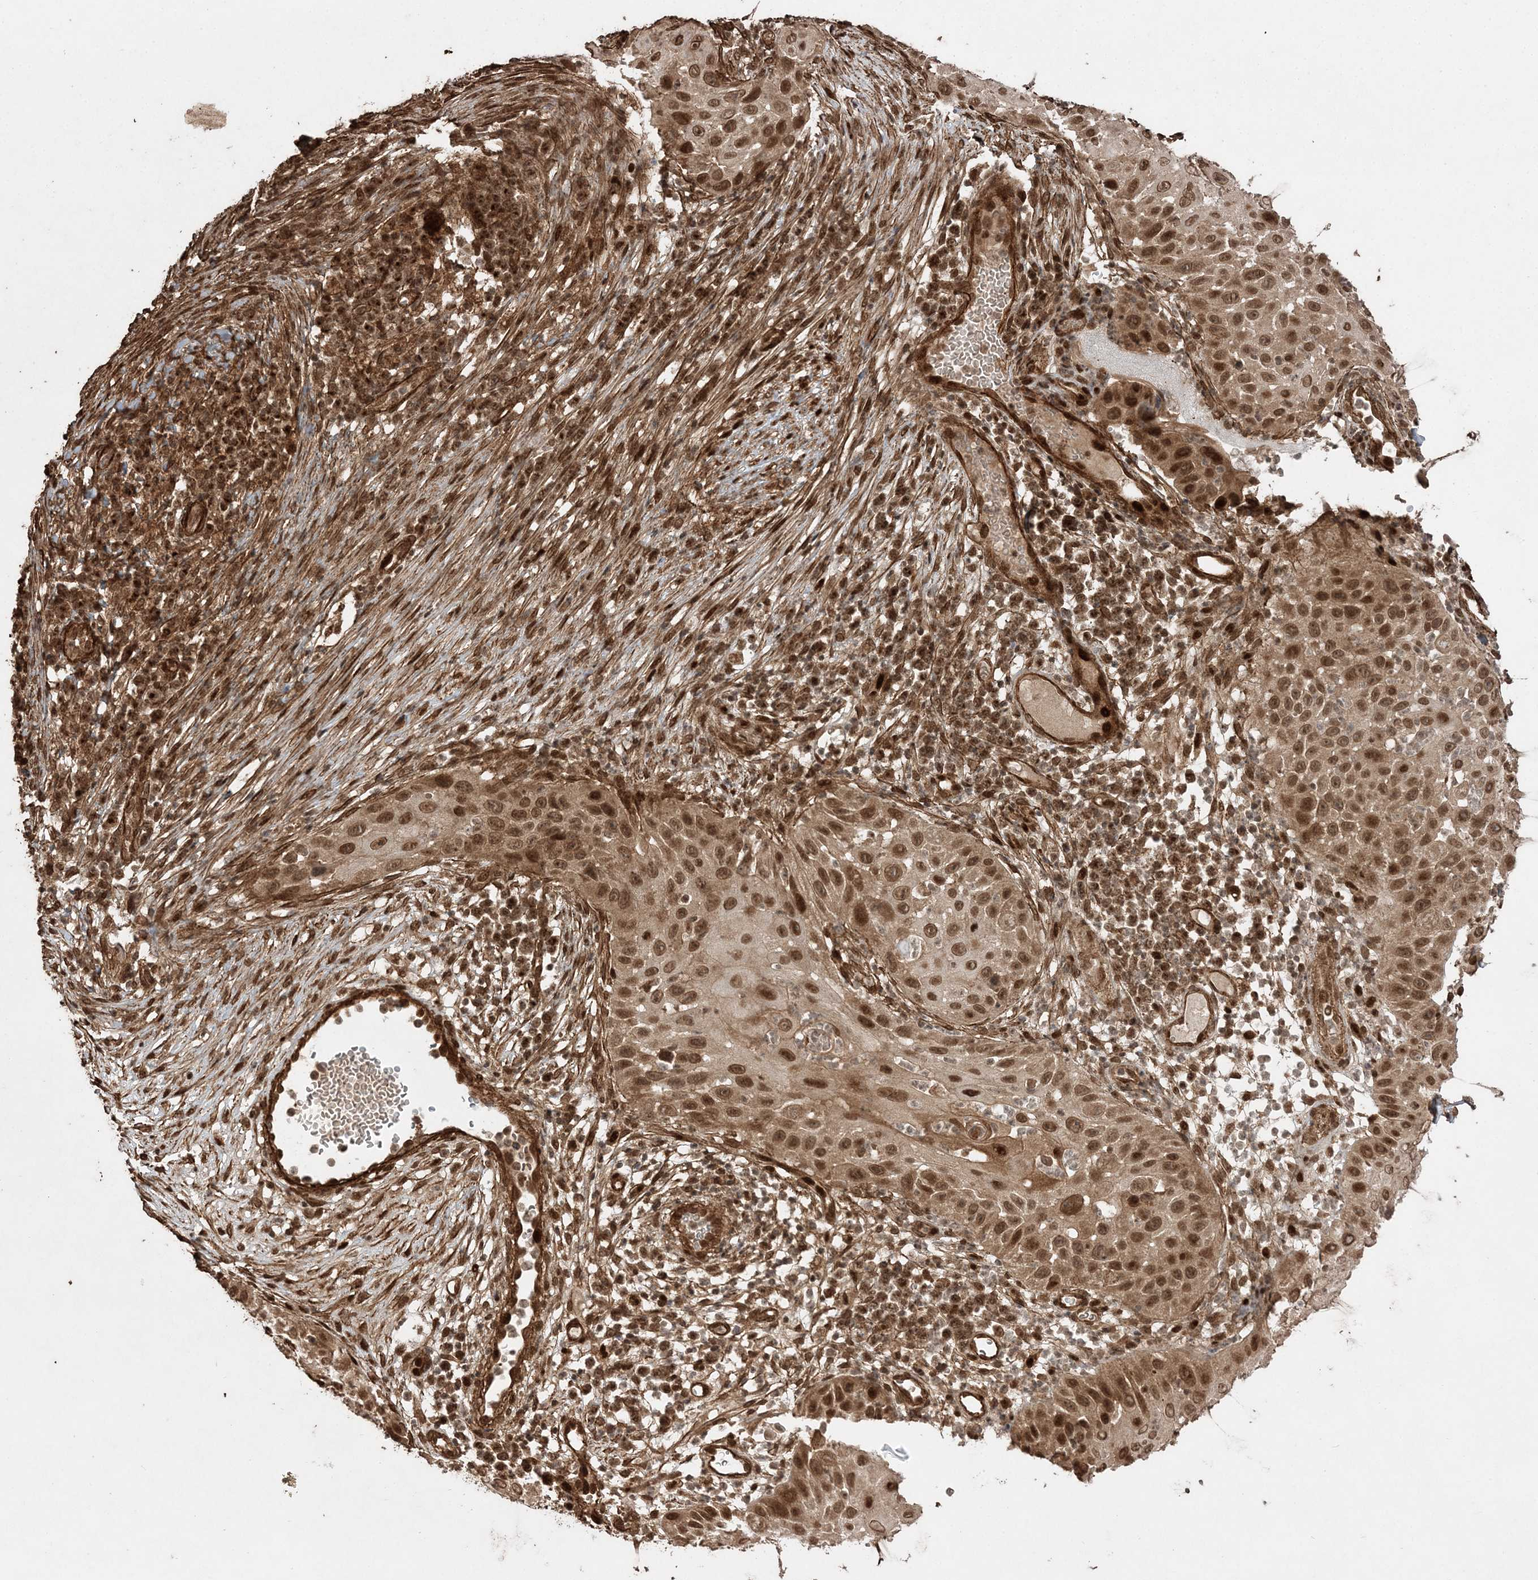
{"staining": {"intensity": "moderate", "quantity": ">75%", "location": "cytoplasmic/membranous,nuclear"}, "tissue": "skin cancer", "cell_type": "Tumor cells", "image_type": "cancer", "snomed": [{"axis": "morphology", "description": "Squamous cell carcinoma, NOS"}, {"axis": "topography", "description": "Skin"}], "caption": "A high-resolution micrograph shows IHC staining of skin cancer (squamous cell carcinoma), which exhibits moderate cytoplasmic/membranous and nuclear expression in approximately >75% of tumor cells.", "gene": "ETAA1", "patient": {"sex": "female", "age": 44}}